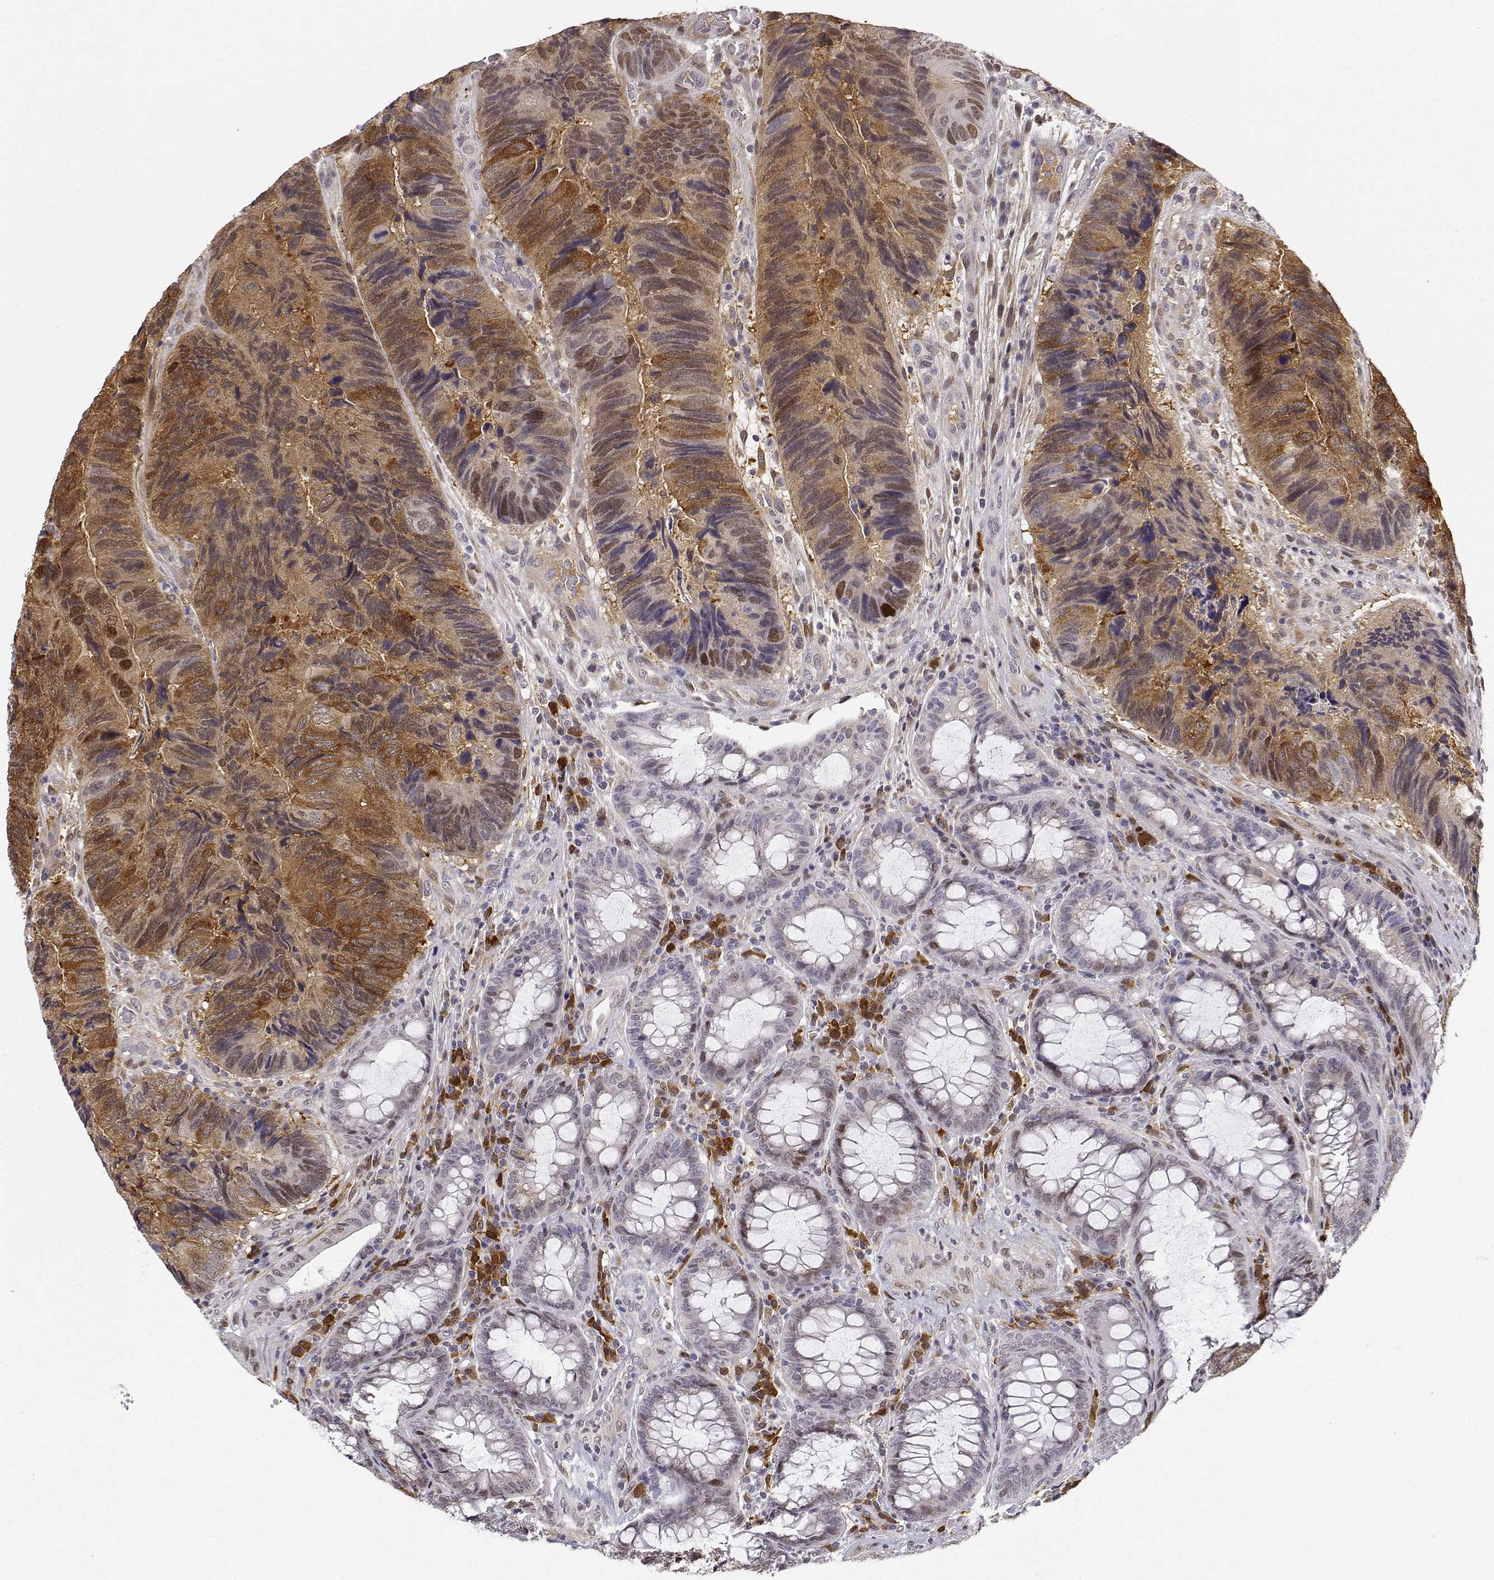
{"staining": {"intensity": "moderate", "quantity": ">75%", "location": "cytoplasmic/membranous,nuclear"}, "tissue": "colorectal cancer", "cell_type": "Tumor cells", "image_type": "cancer", "snomed": [{"axis": "morphology", "description": "Adenocarcinoma, NOS"}, {"axis": "topography", "description": "Colon"}], "caption": "There is medium levels of moderate cytoplasmic/membranous and nuclear expression in tumor cells of colorectal adenocarcinoma, as demonstrated by immunohistochemical staining (brown color).", "gene": "PHGDH", "patient": {"sex": "female", "age": 67}}